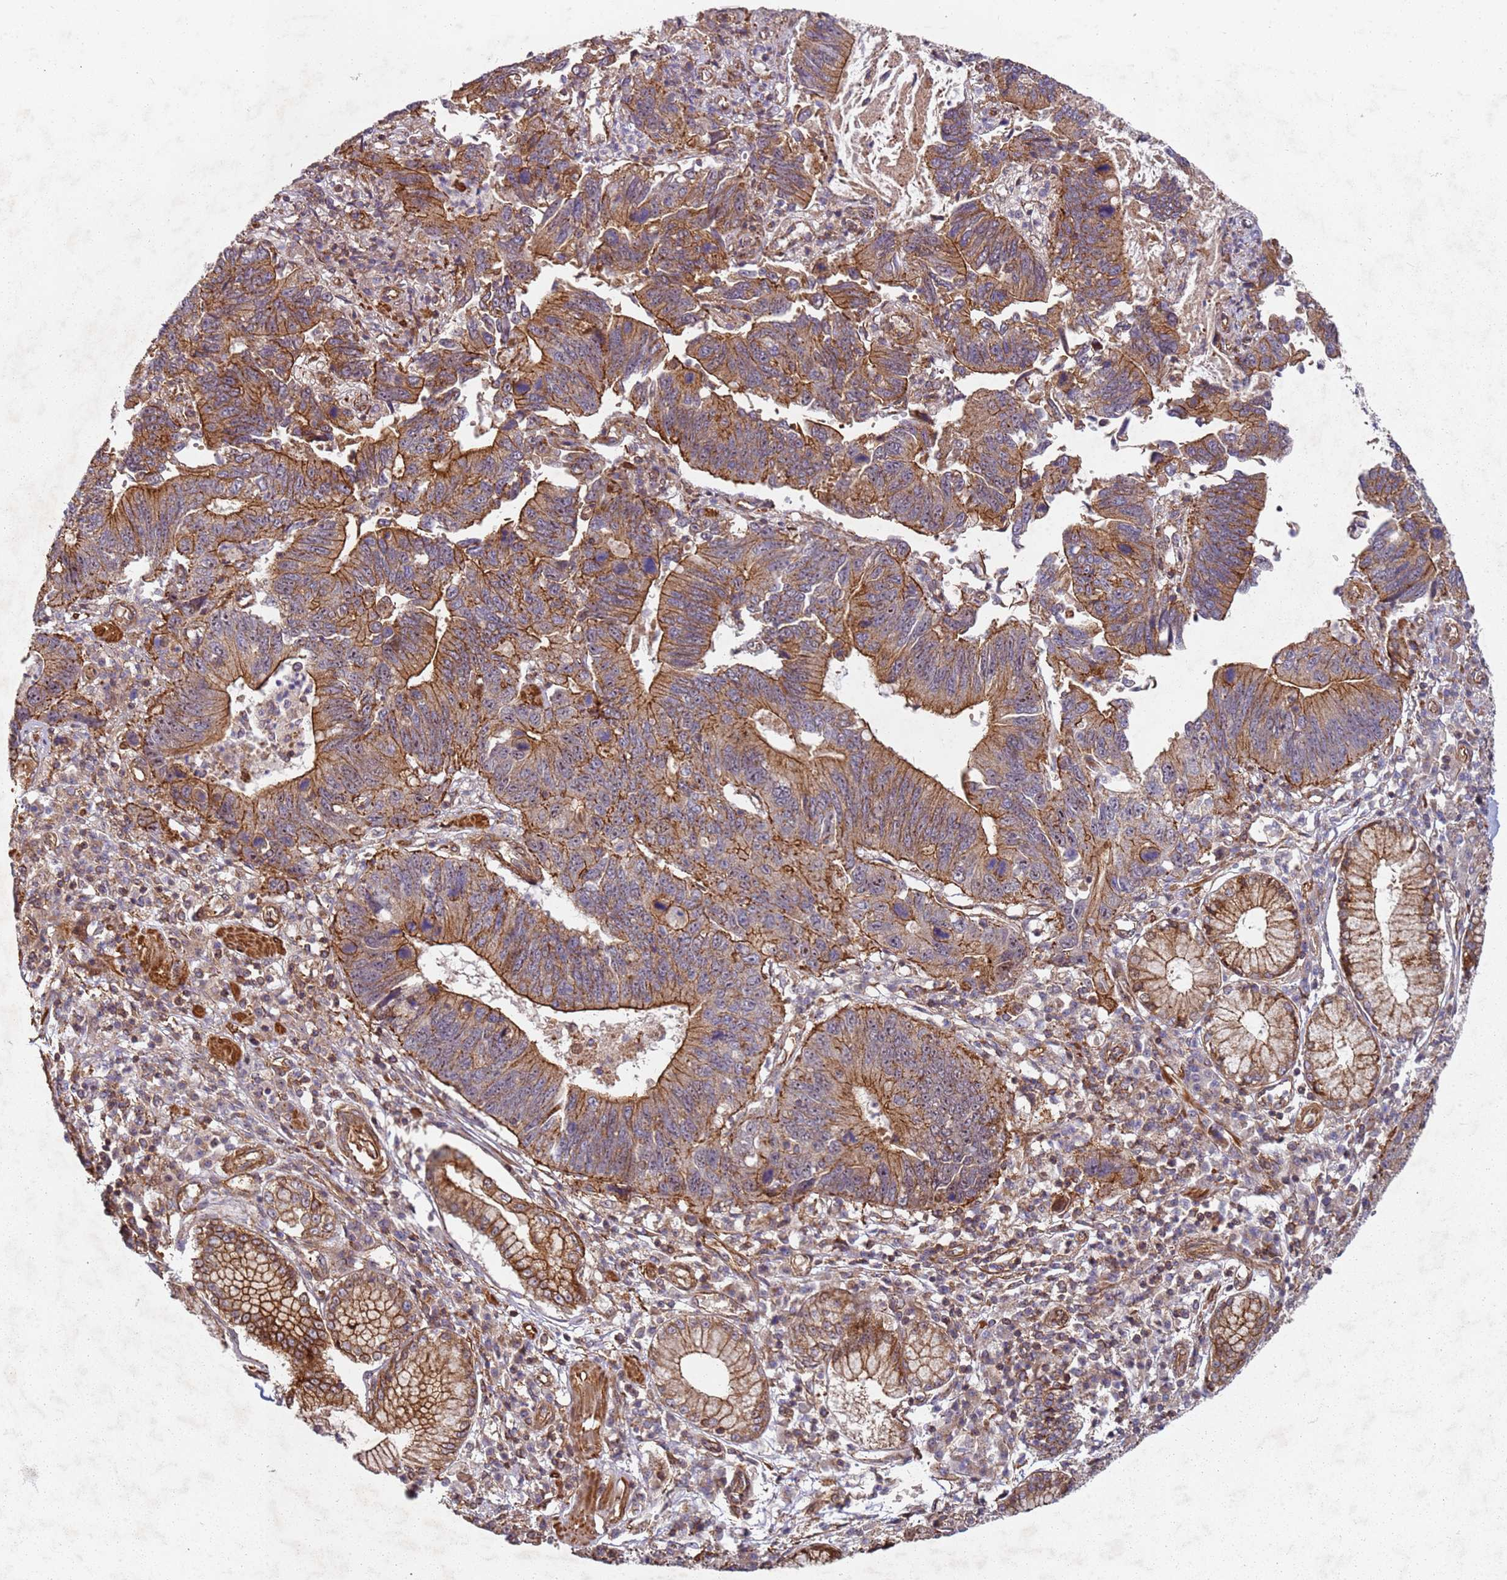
{"staining": {"intensity": "moderate", "quantity": ">75%", "location": "cytoplasmic/membranous"}, "tissue": "stomach cancer", "cell_type": "Tumor cells", "image_type": "cancer", "snomed": [{"axis": "morphology", "description": "Adenocarcinoma, NOS"}, {"axis": "topography", "description": "Stomach"}], "caption": "IHC of human adenocarcinoma (stomach) demonstrates medium levels of moderate cytoplasmic/membranous expression in approximately >75% of tumor cells. Immunohistochemistry (ihc) stains the protein of interest in brown and the nuclei are stained blue.", "gene": "C2CD4B", "patient": {"sex": "male", "age": 59}}